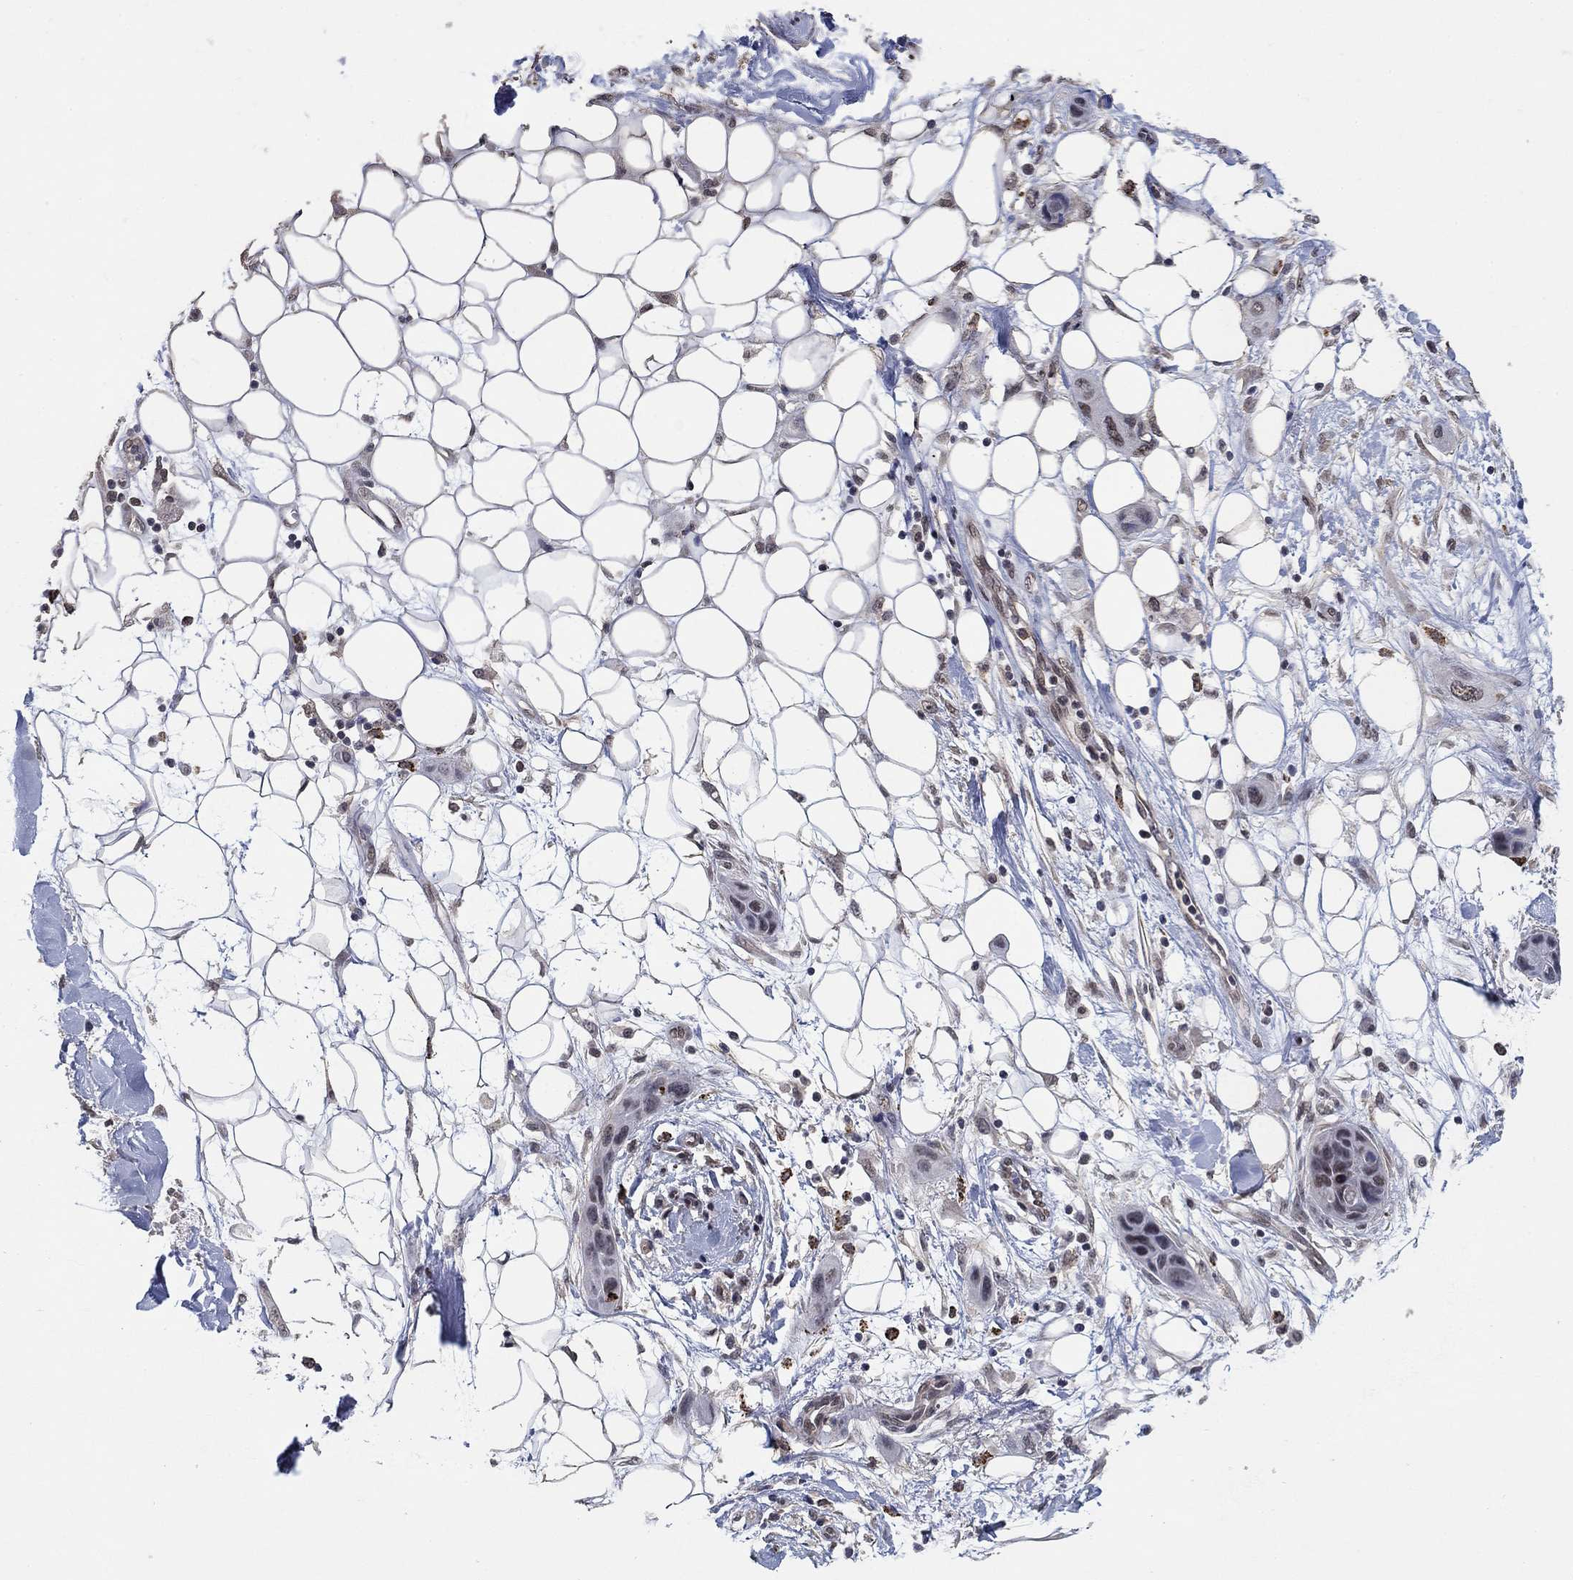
{"staining": {"intensity": "negative", "quantity": "none", "location": "none"}, "tissue": "skin cancer", "cell_type": "Tumor cells", "image_type": "cancer", "snomed": [{"axis": "morphology", "description": "Squamous cell carcinoma, NOS"}, {"axis": "topography", "description": "Skin"}], "caption": "High magnification brightfield microscopy of skin squamous cell carcinoma stained with DAB (brown) and counterstained with hematoxylin (blue): tumor cells show no significant positivity. (DAB (3,3'-diaminobenzidine) IHC with hematoxylin counter stain).", "gene": "GRIA3", "patient": {"sex": "male", "age": 79}}